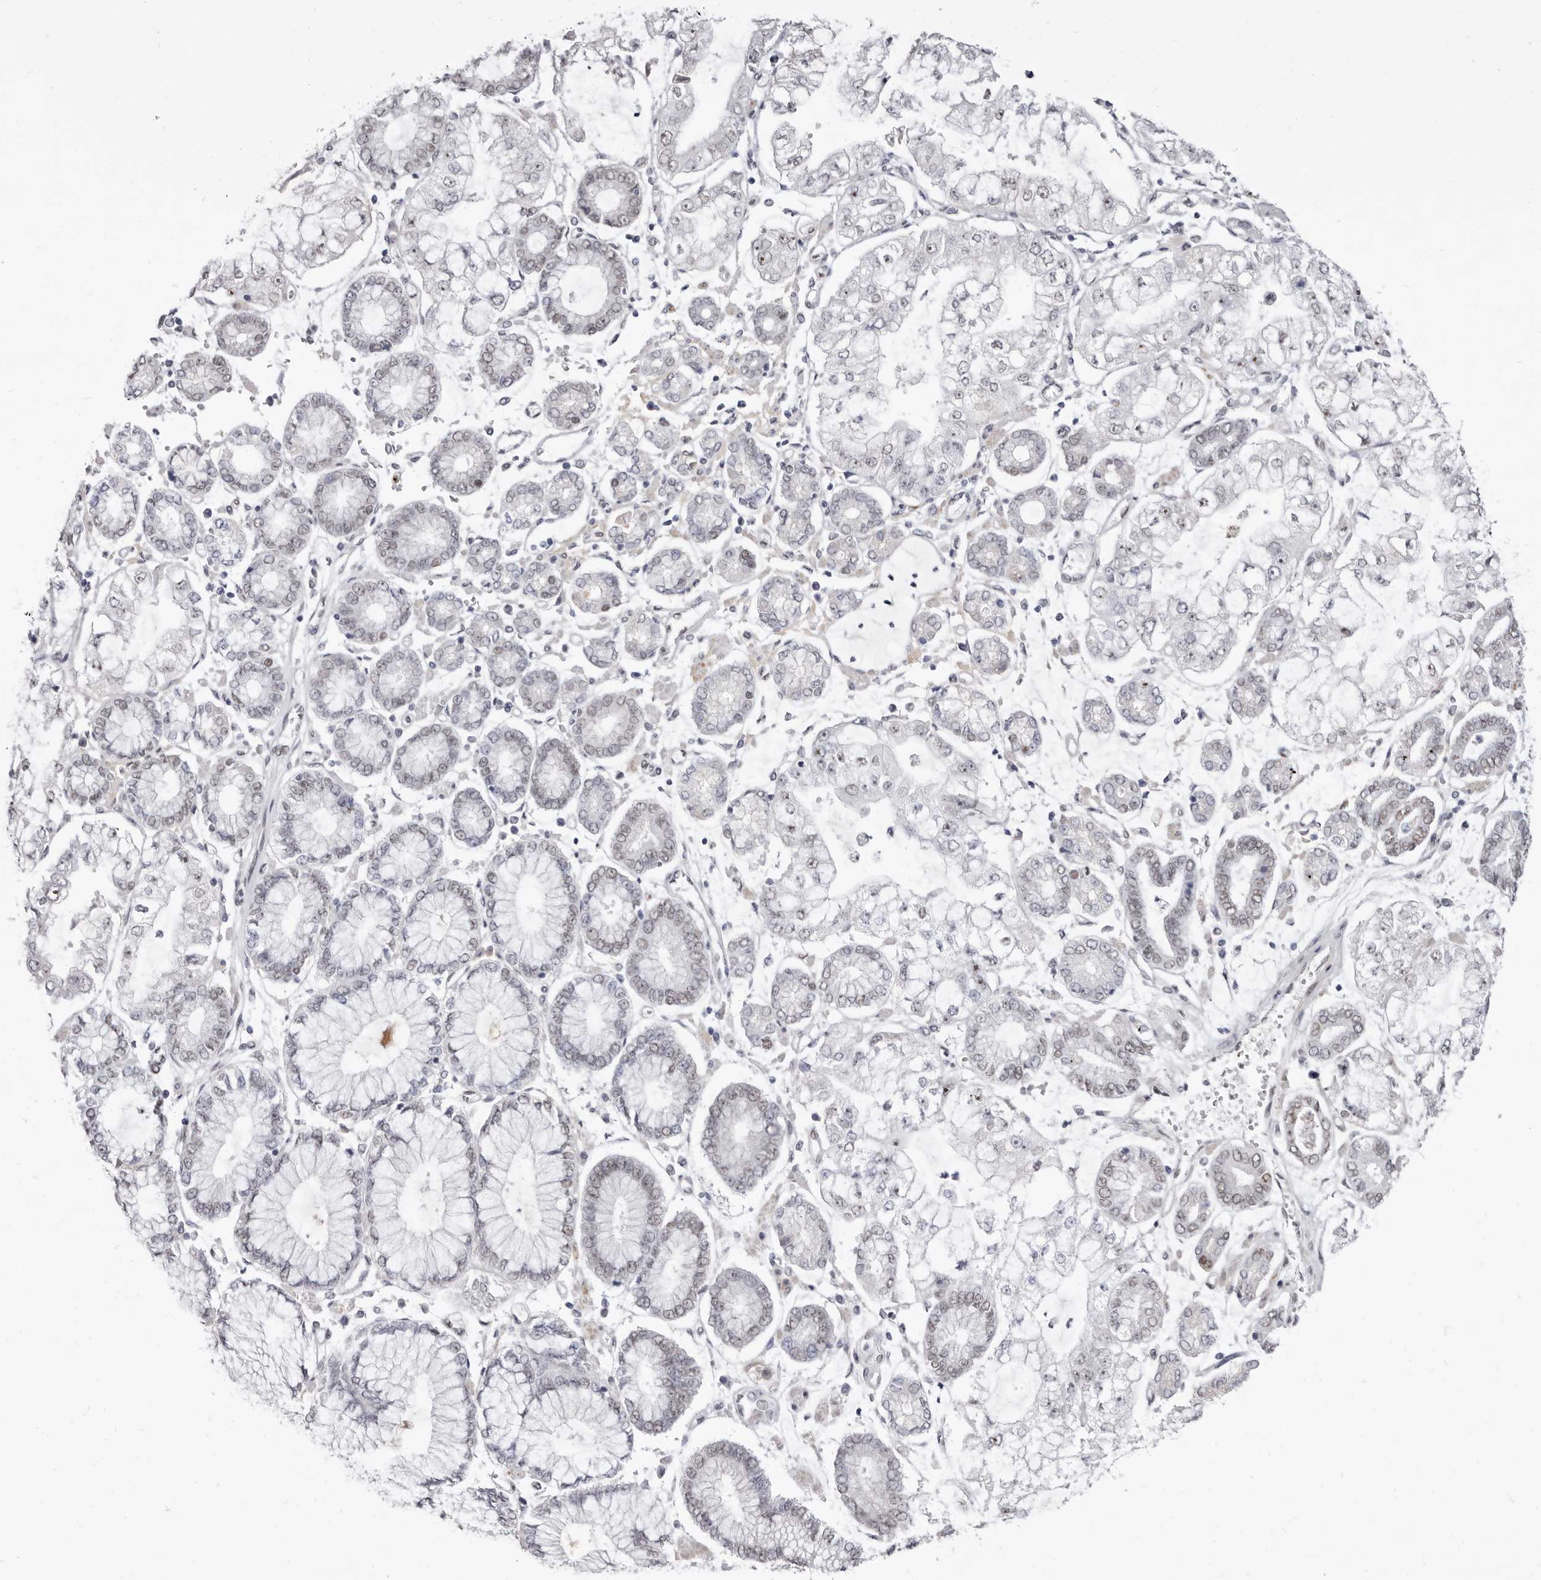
{"staining": {"intensity": "negative", "quantity": "none", "location": "none"}, "tissue": "stomach cancer", "cell_type": "Tumor cells", "image_type": "cancer", "snomed": [{"axis": "morphology", "description": "Adenocarcinoma, NOS"}, {"axis": "topography", "description": "Stomach"}], "caption": "IHC photomicrograph of human stomach cancer stained for a protein (brown), which exhibits no expression in tumor cells.", "gene": "ZNF326", "patient": {"sex": "male", "age": 76}}